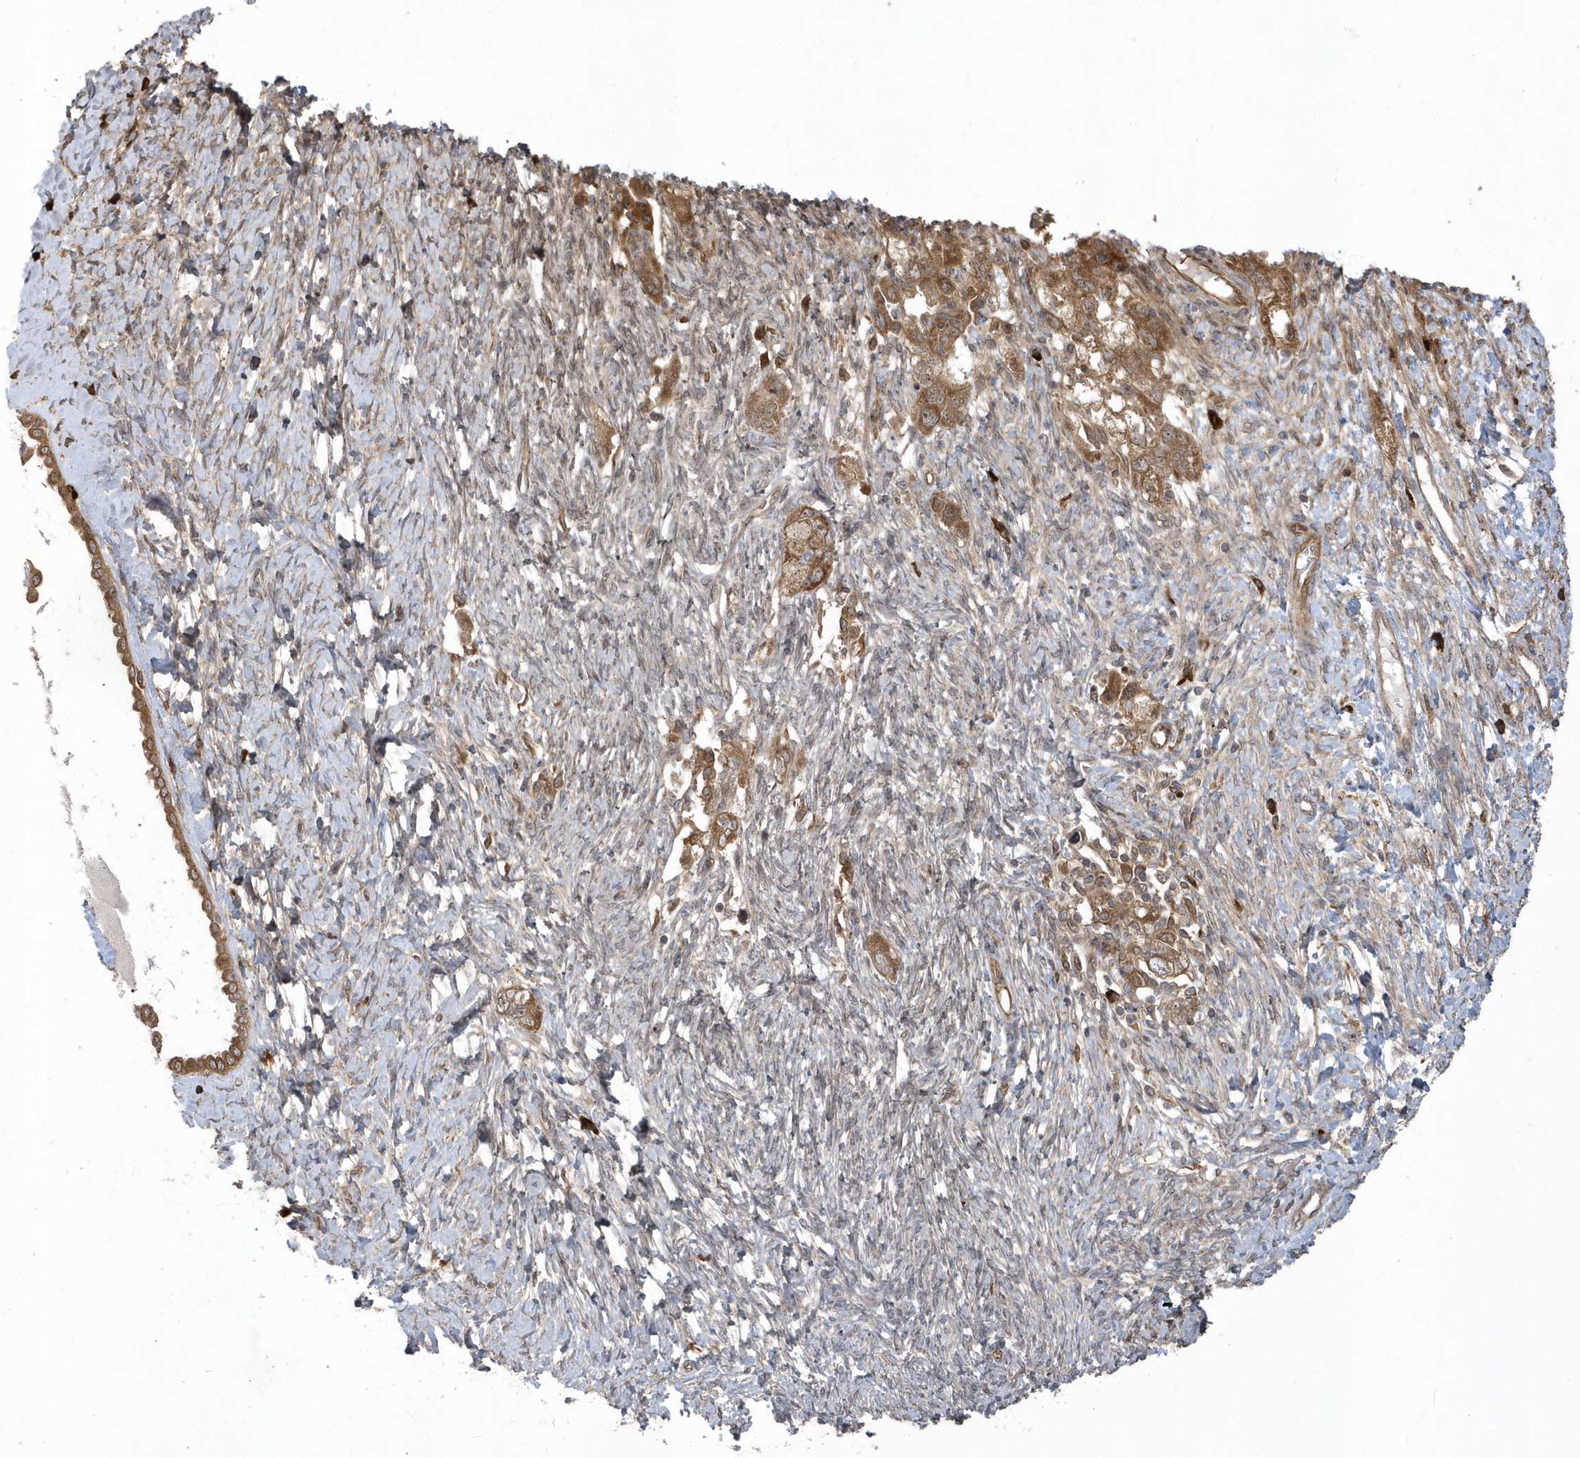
{"staining": {"intensity": "moderate", "quantity": ">75%", "location": "cytoplasmic/membranous"}, "tissue": "ovarian cancer", "cell_type": "Tumor cells", "image_type": "cancer", "snomed": [{"axis": "morphology", "description": "Carcinoma, NOS"}, {"axis": "morphology", "description": "Cystadenocarcinoma, serous, NOS"}, {"axis": "topography", "description": "Ovary"}], "caption": "Immunohistochemical staining of carcinoma (ovarian) exhibits moderate cytoplasmic/membranous protein positivity in about >75% of tumor cells.", "gene": "HERPUD1", "patient": {"sex": "female", "age": 69}}